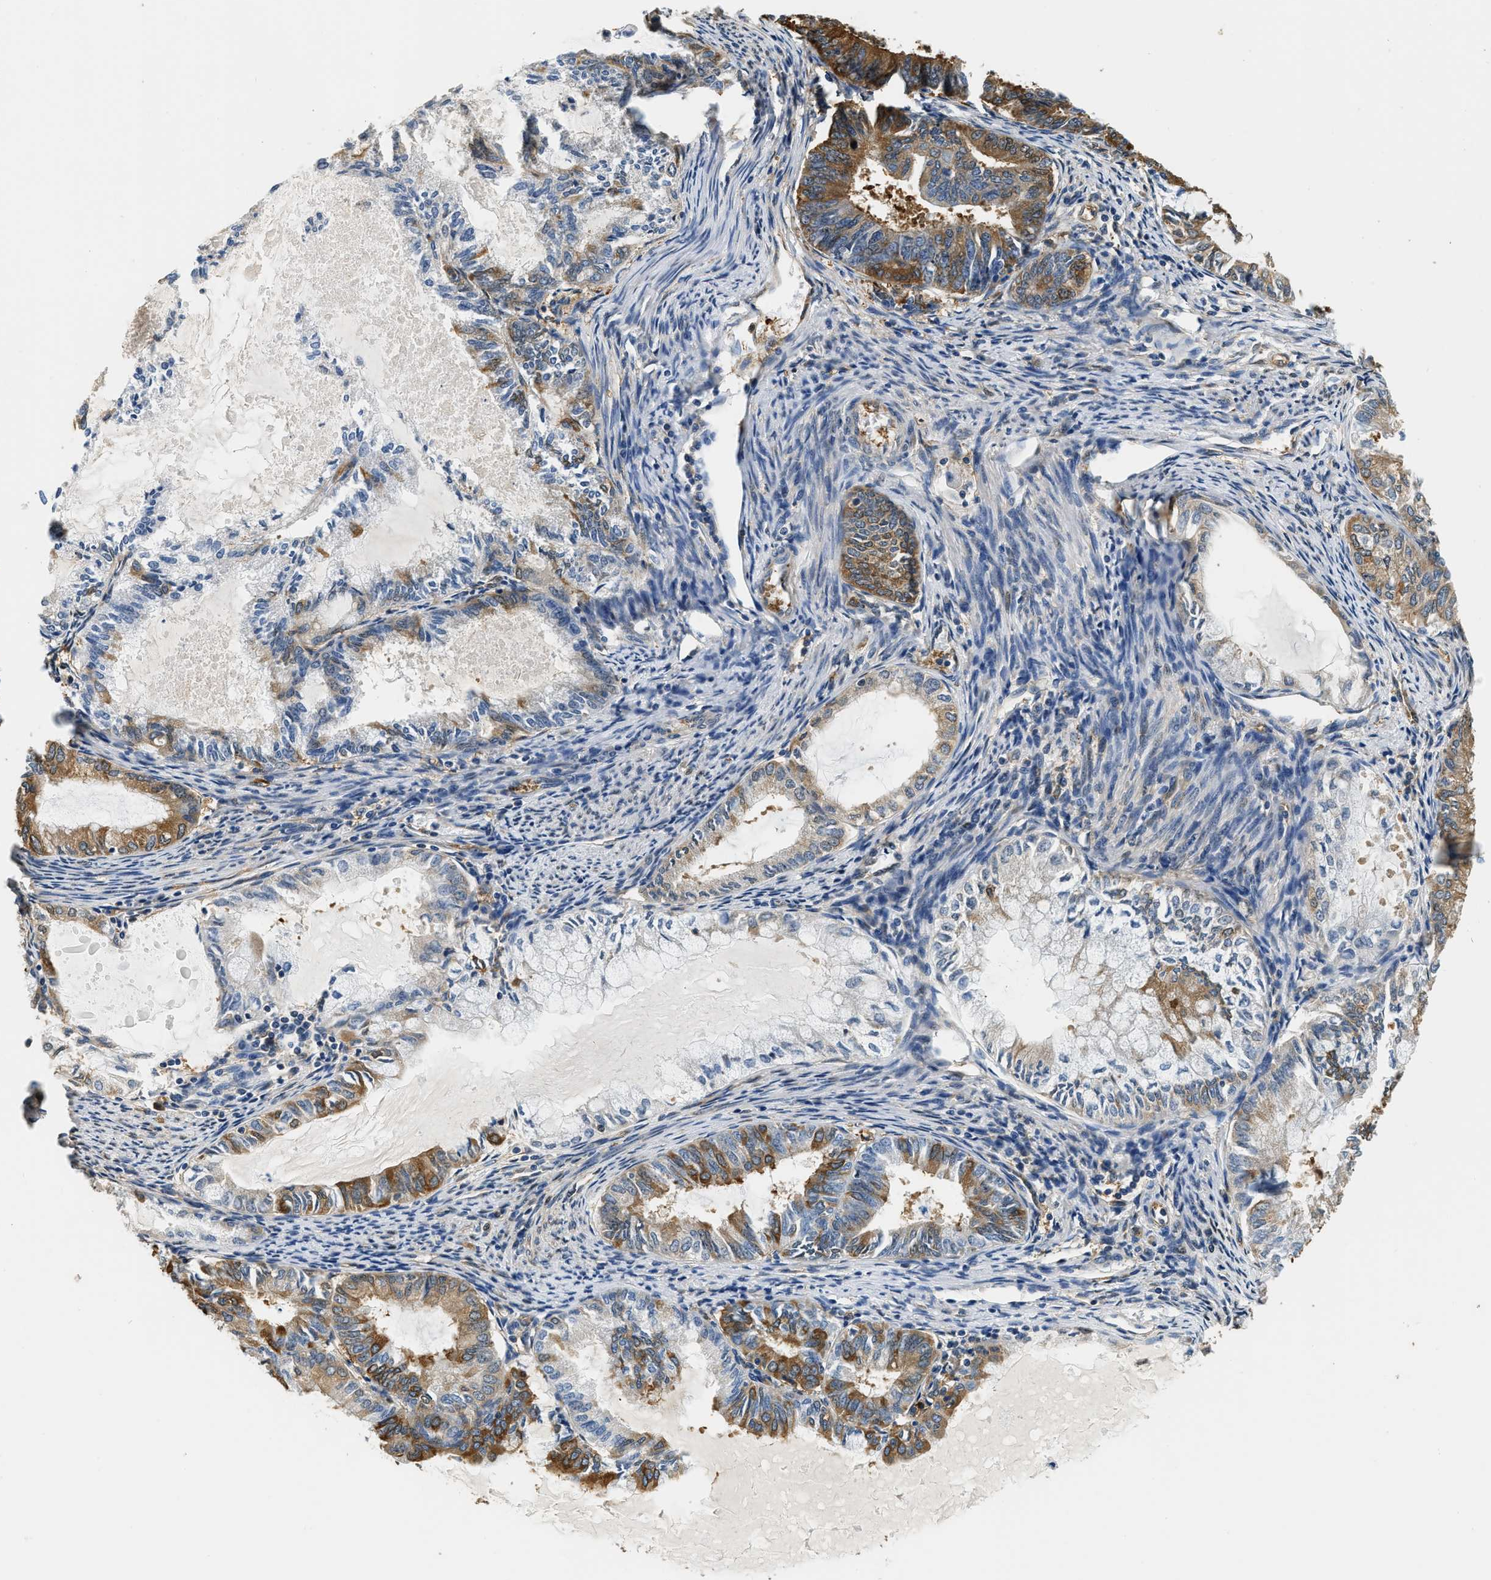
{"staining": {"intensity": "moderate", "quantity": "25%-75%", "location": "cytoplasmic/membranous"}, "tissue": "endometrial cancer", "cell_type": "Tumor cells", "image_type": "cancer", "snomed": [{"axis": "morphology", "description": "Adenocarcinoma, NOS"}, {"axis": "topography", "description": "Endometrium"}], "caption": "Tumor cells display moderate cytoplasmic/membranous staining in approximately 25%-75% of cells in endometrial adenocarcinoma.", "gene": "PPP2R1B", "patient": {"sex": "female", "age": 86}}